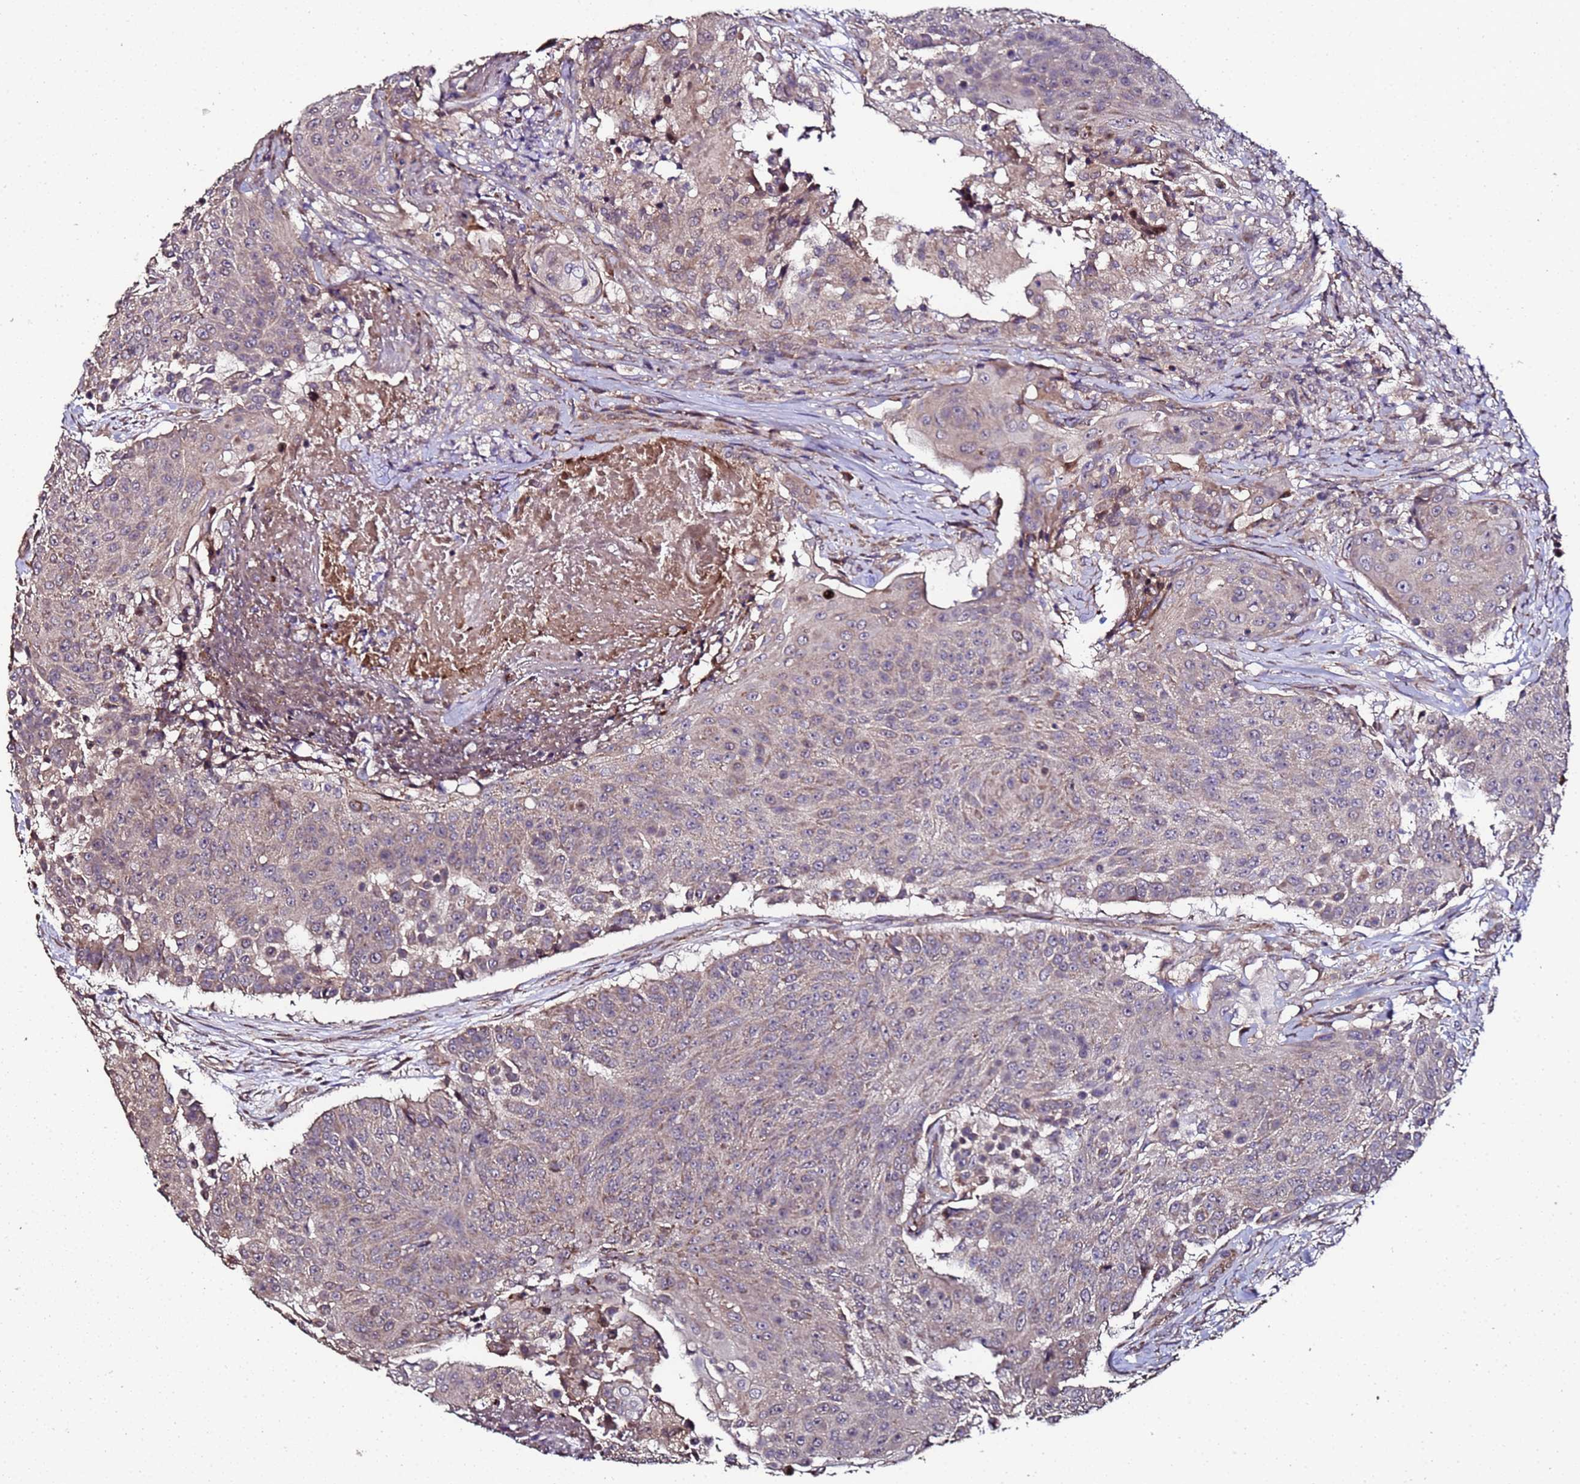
{"staining": {"intensity": "weak", "quantity": "25%-75%", "location": "cytoplasmic/membranous"}, "tissue": "urothelial cancer", "cell_type": "Tumor cells", "image_type": "cancer", "snomed": [{"axis": "morphology", "description": "Urothelial carcinoma, High grade"}, {"axis": "topography", "description": "Urinary bladder"}], "caption": "Immunohistochemistry histopathology image of neoplastic tissue: urothelial cancer stained using immunohistochemistry (IHC) shows low levels of weak protein expression localized specifically in the cytoplasmic/membranous of tumor cells, appearing as a cytoplasmic/membranous brown color.", "gene": "PRODH", "patient": {"sex": "female", "age": 63}}